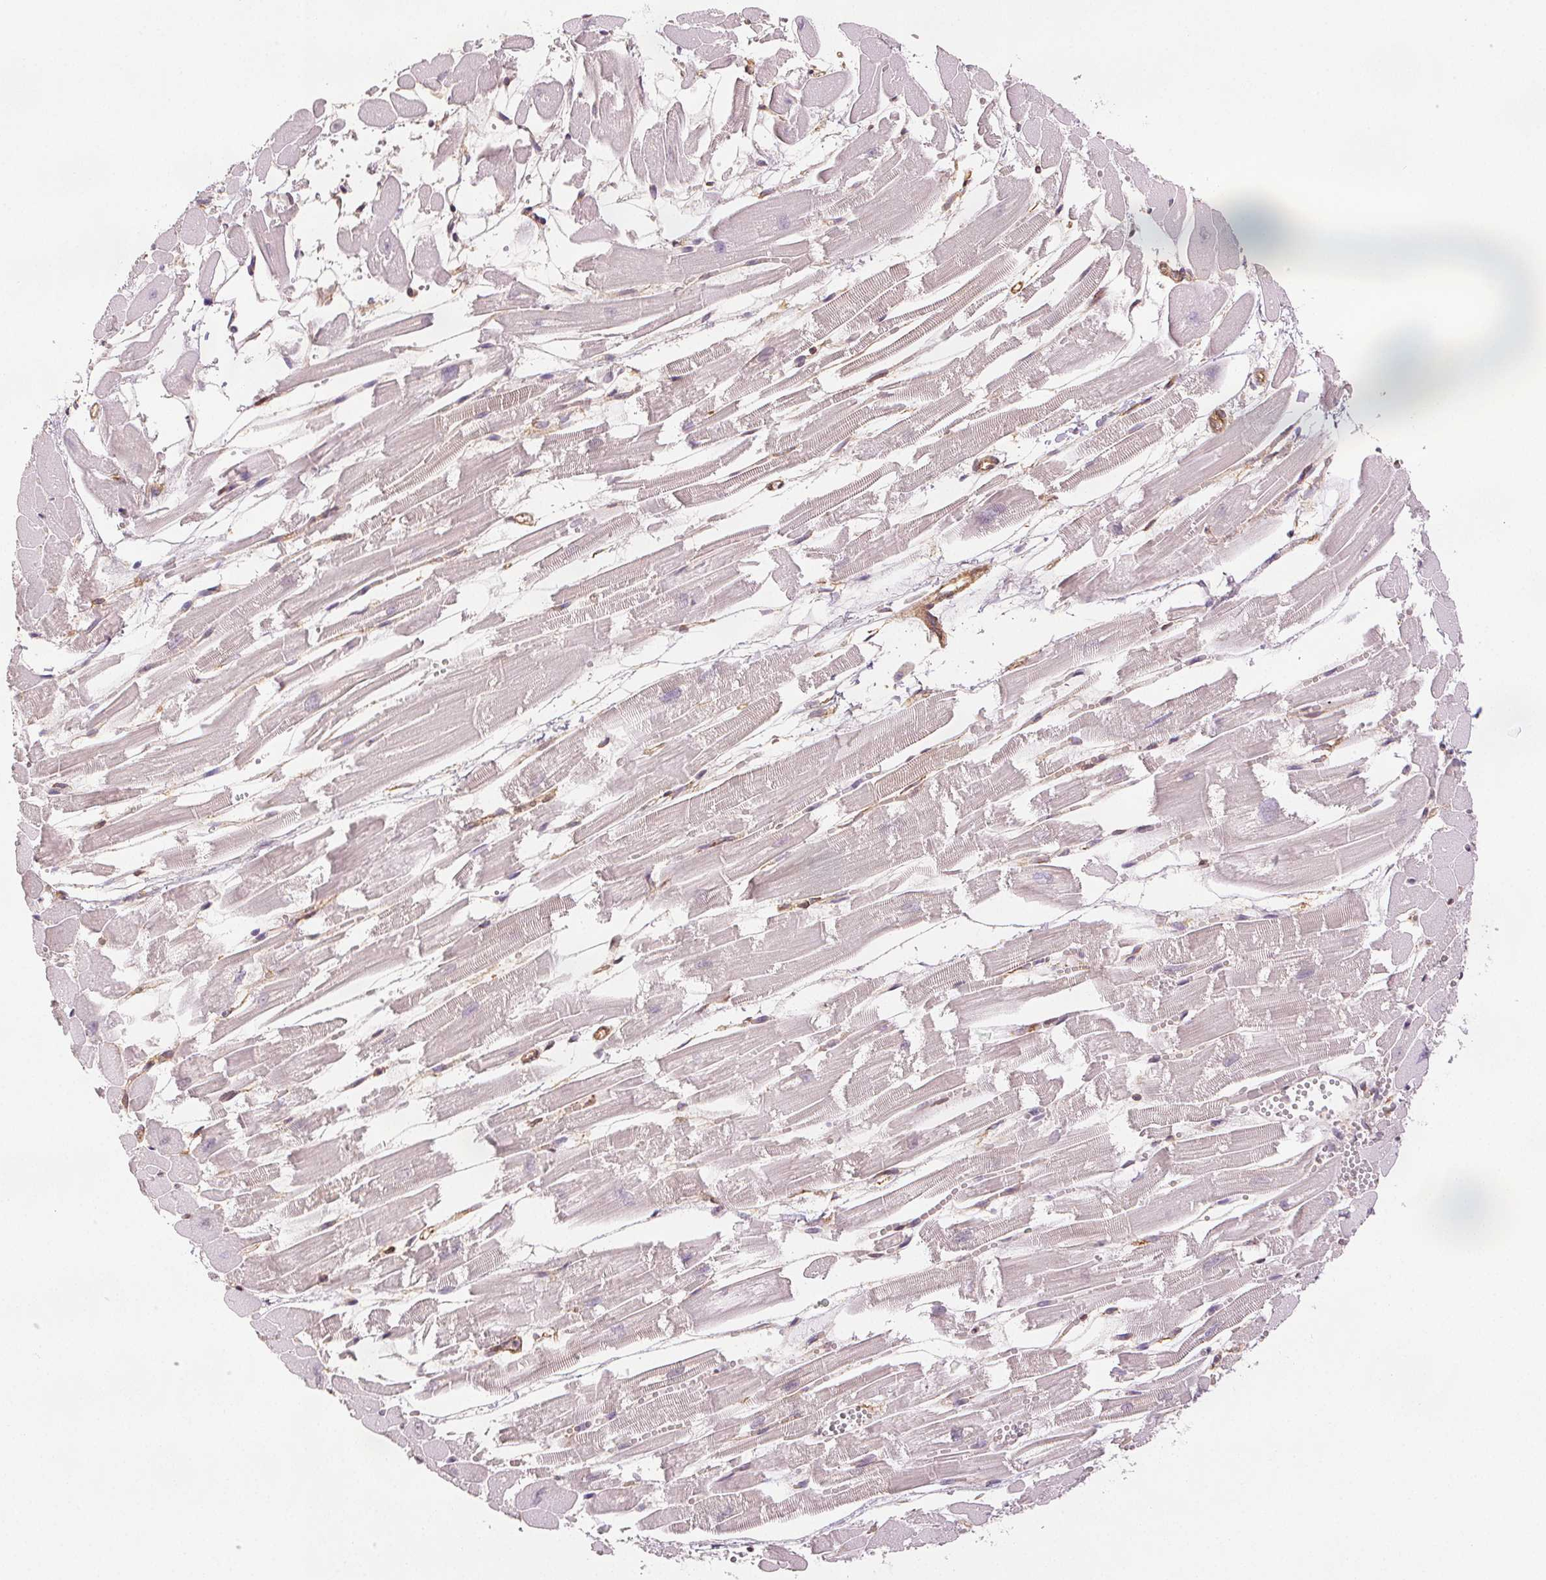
{"staining": {"intensity": "weak", "quantity": "25%-75%", "location": "cytoplasmic/membranous"}, "tissue": "heart muscle", "cell_type": "Cardiomyocytes", "image_type": "normal", "snomed": [{"axis": "morphology", "description": "Normal tissue, NOS"}, {"axis": "topography", "description": "Heart"}], "caption": "A high-resolution image shows IHC staining of unremarkable heart muscle, which exhibits weak cytoplasmic/membranous positivity in about 25%-75% of cardiomyocytes. (DAB (3,3'-diaminobenzidine) IHC, brown staining for protein, blue staining for nuclei).", "gene": "DIAPH2", "patient": {"sex": "female", "age": 52}}